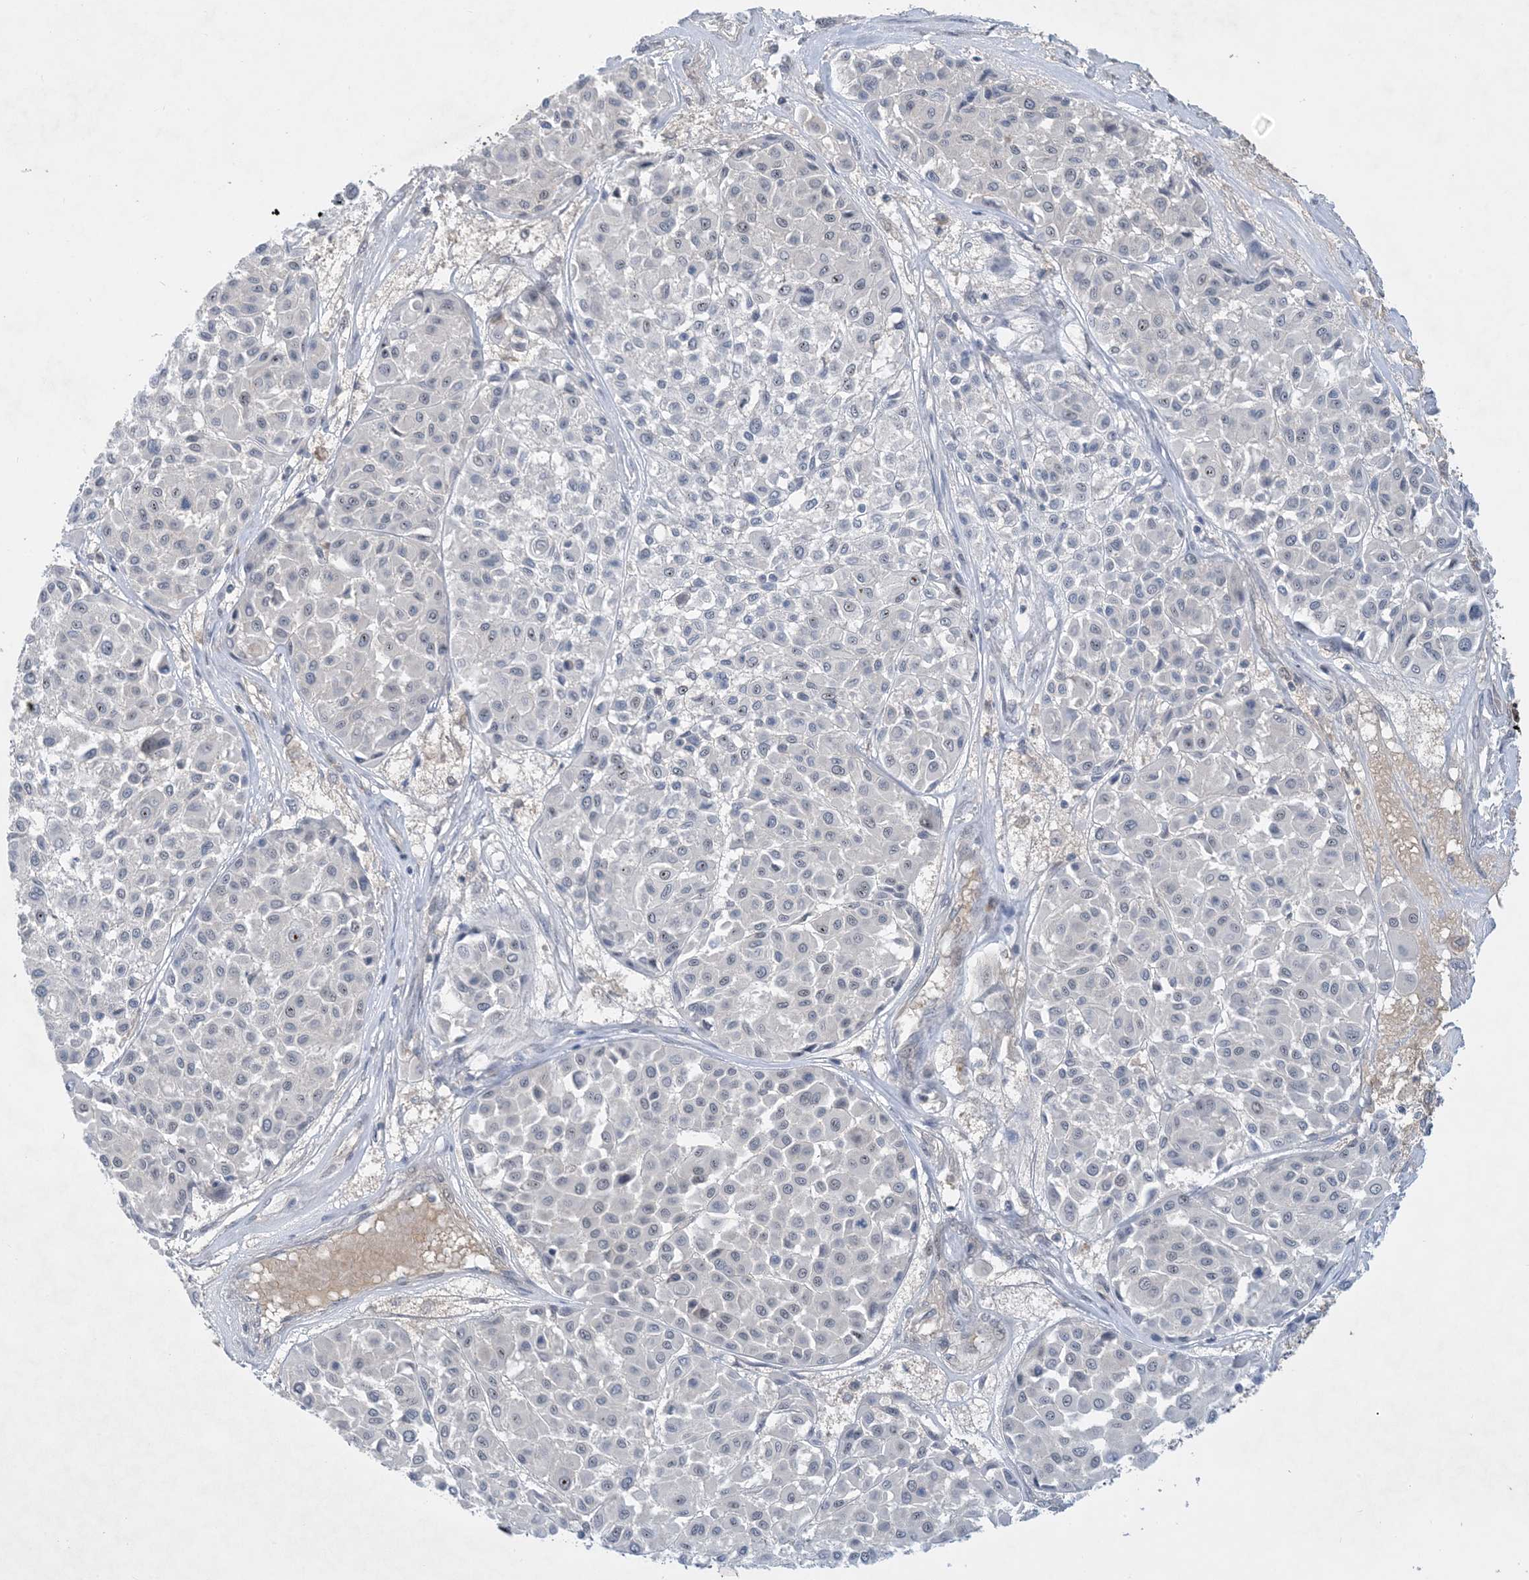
{"staining": {"intensity": "negative", "quantity": "none", "location": "none"}, "tissue": "melanoma", "cell_type": "Tumor cells", "image_type": "cancer", "snomed": [{"axis": "morphology", "description": "Malignant melanoma, Metastatic site"}, {"axis": "topography", "description": "Soft tissue"}], "caption": "IHC micrograph of human melanoma stained for a protein (brown), which demonstrates no expression in tumor cells. (Brightfield microscopy of DAB (3,3'-diaminobenzidine) IHC at high magnification).", "gene": "UBE2E1", "patient": {"sex": "male", "age": 41}}